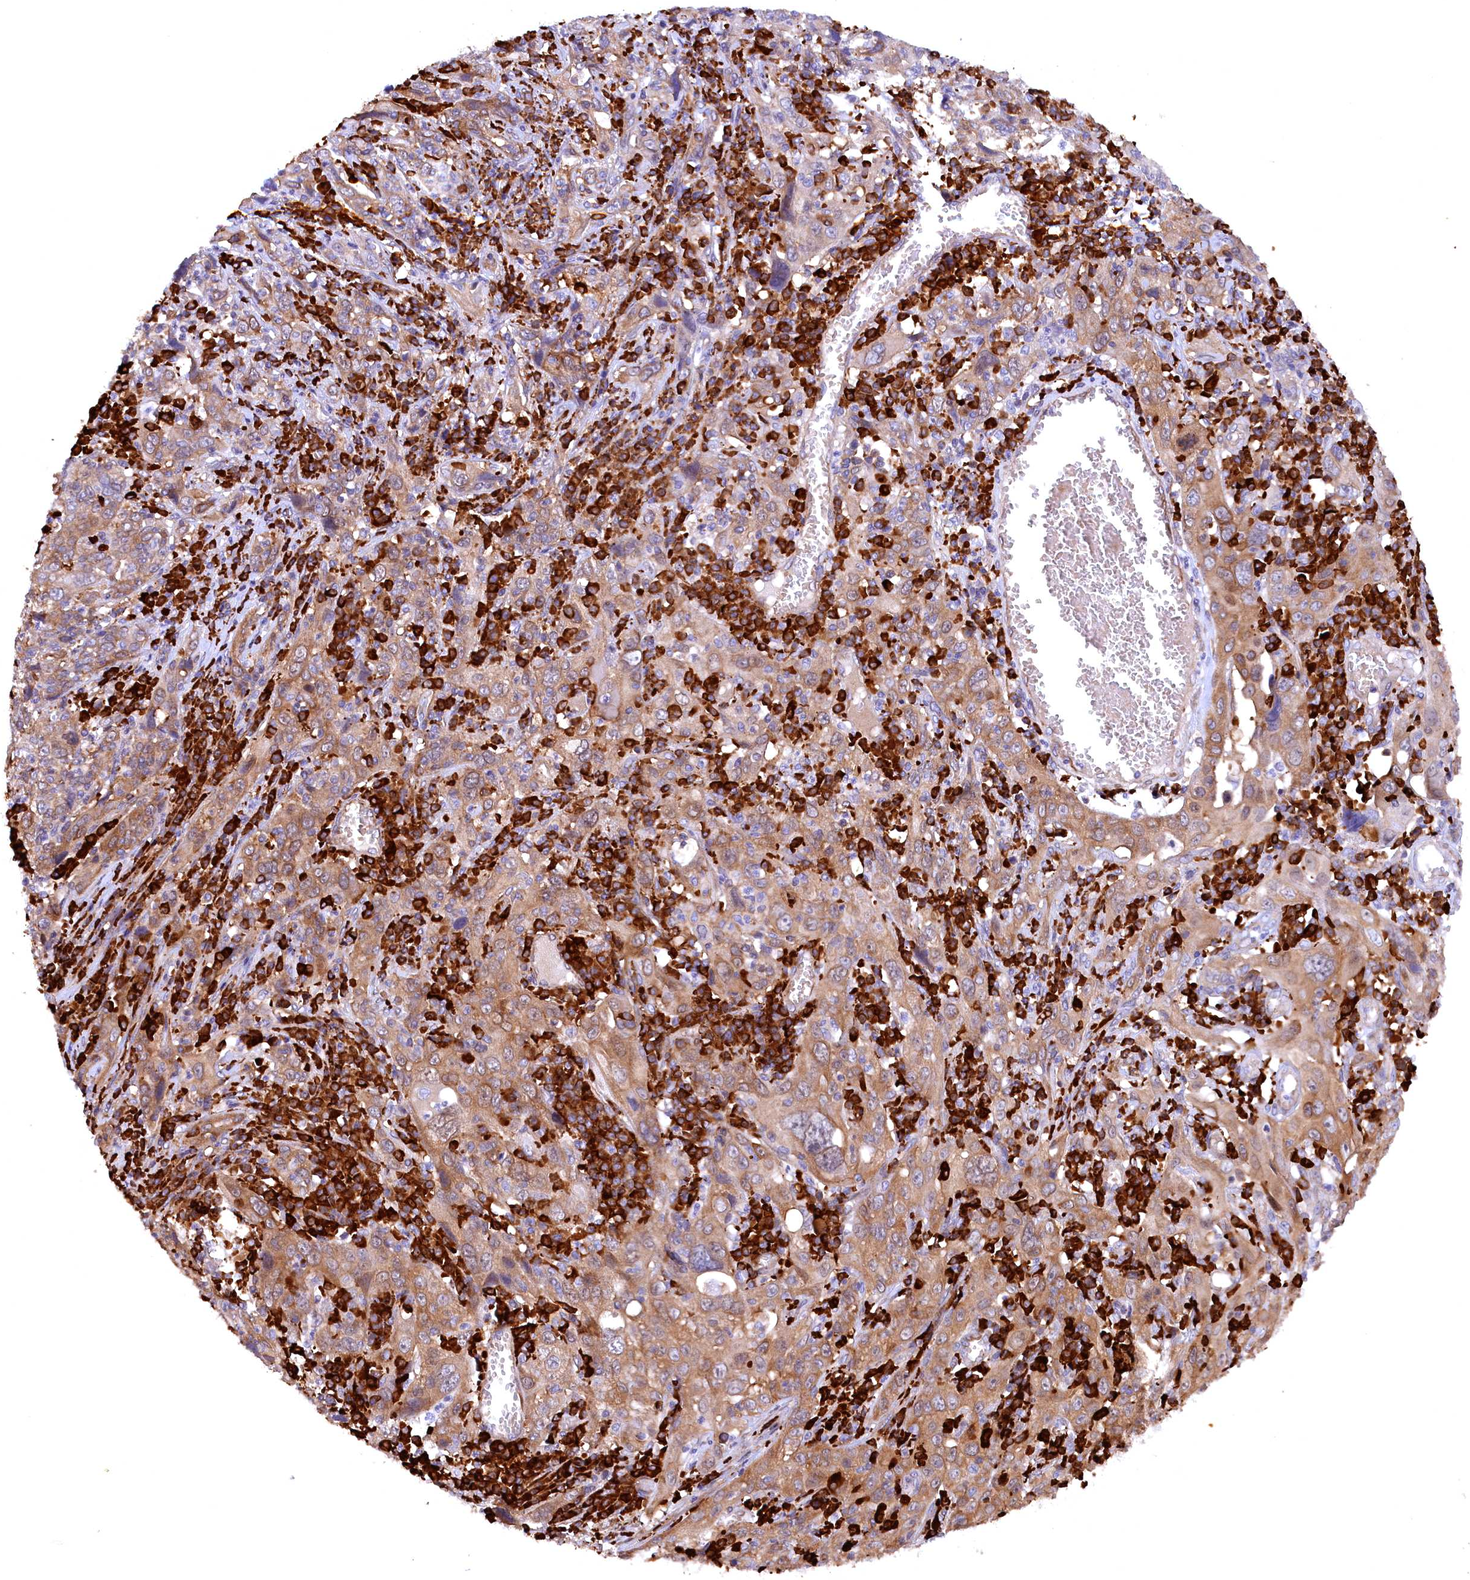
{"staining": {"intensity": "moderate", "quantity": ">75%", "location": "cytoplasmic/membranous"}, "tissue": "cervical cancer", "cell_type": "Tumor cells", "image_type": "cancer", "snomed": [{"axis": "morphology", "description": "Squamous cell carcinoma, NOS"}, {"axis": "topography", "description": "Cervix"}], "caption": "Immunohistochemical staining of cervical cancer demonstrates moderate cytoplasmic/membranous protein staining in approximately >75% of tumor cells.", "gene": "JPT2", "patient": {"sex": "female", "age": 46}}